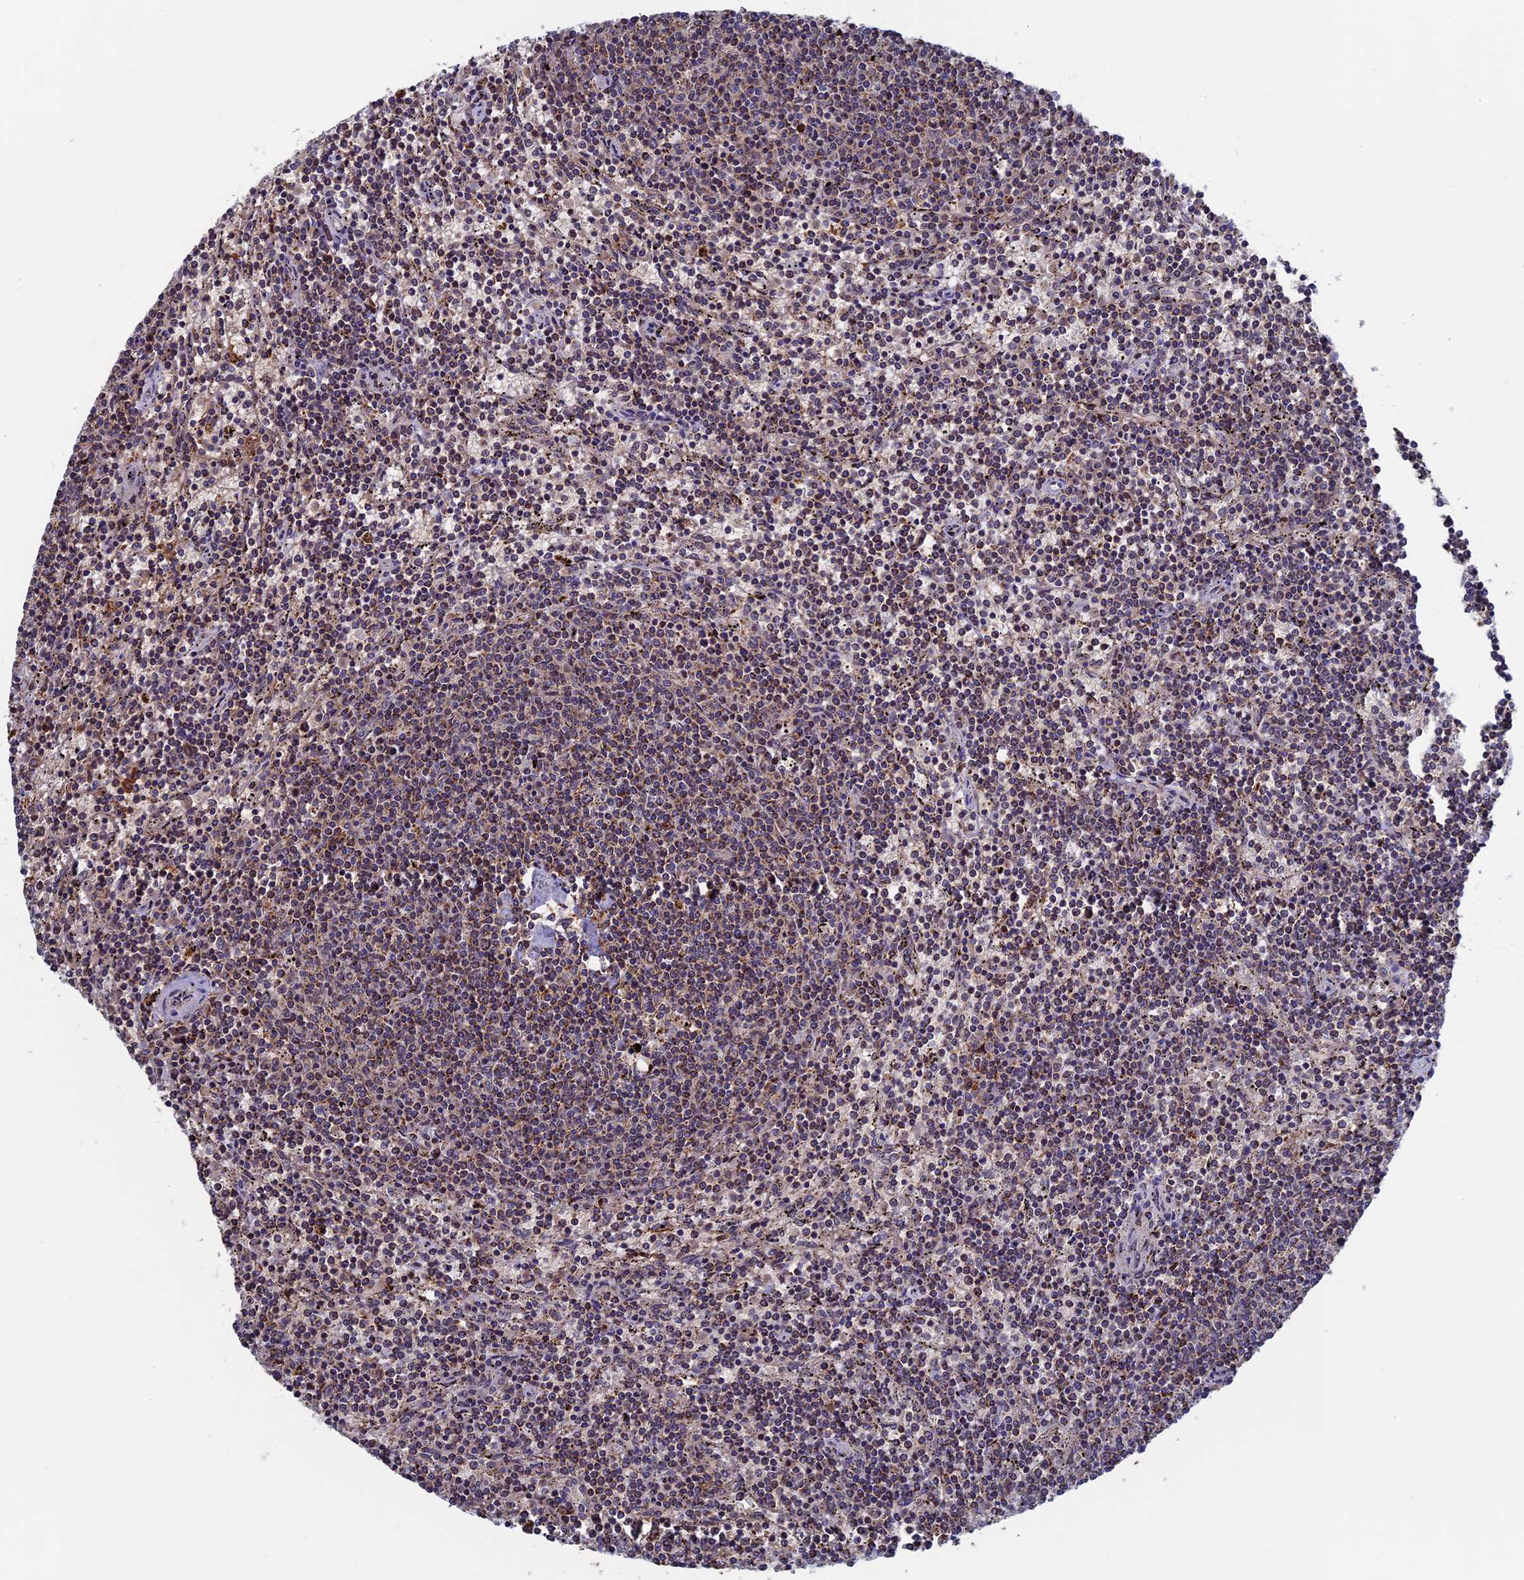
{"staining": {"intensity": "negative", "quantity": "none", "location": "none"}, "tissue": "lymphoma", "cell_type": "Tumor cells", "image_type": "cancer", "snomed": [{"axis": "morphology", "description": "Malignant lymphoma, non-Hodgkin's type, Low grade"}, {"axis": "topography", "description": "Spleen"}], "caption": "Micrograph shows no protein staining in tumor cells of malignant lymphoma, non-Hodgkin's type (low-grade) tissue.", "gene": "SEC24D", "patient": {"sex": "female", "age": 50}}